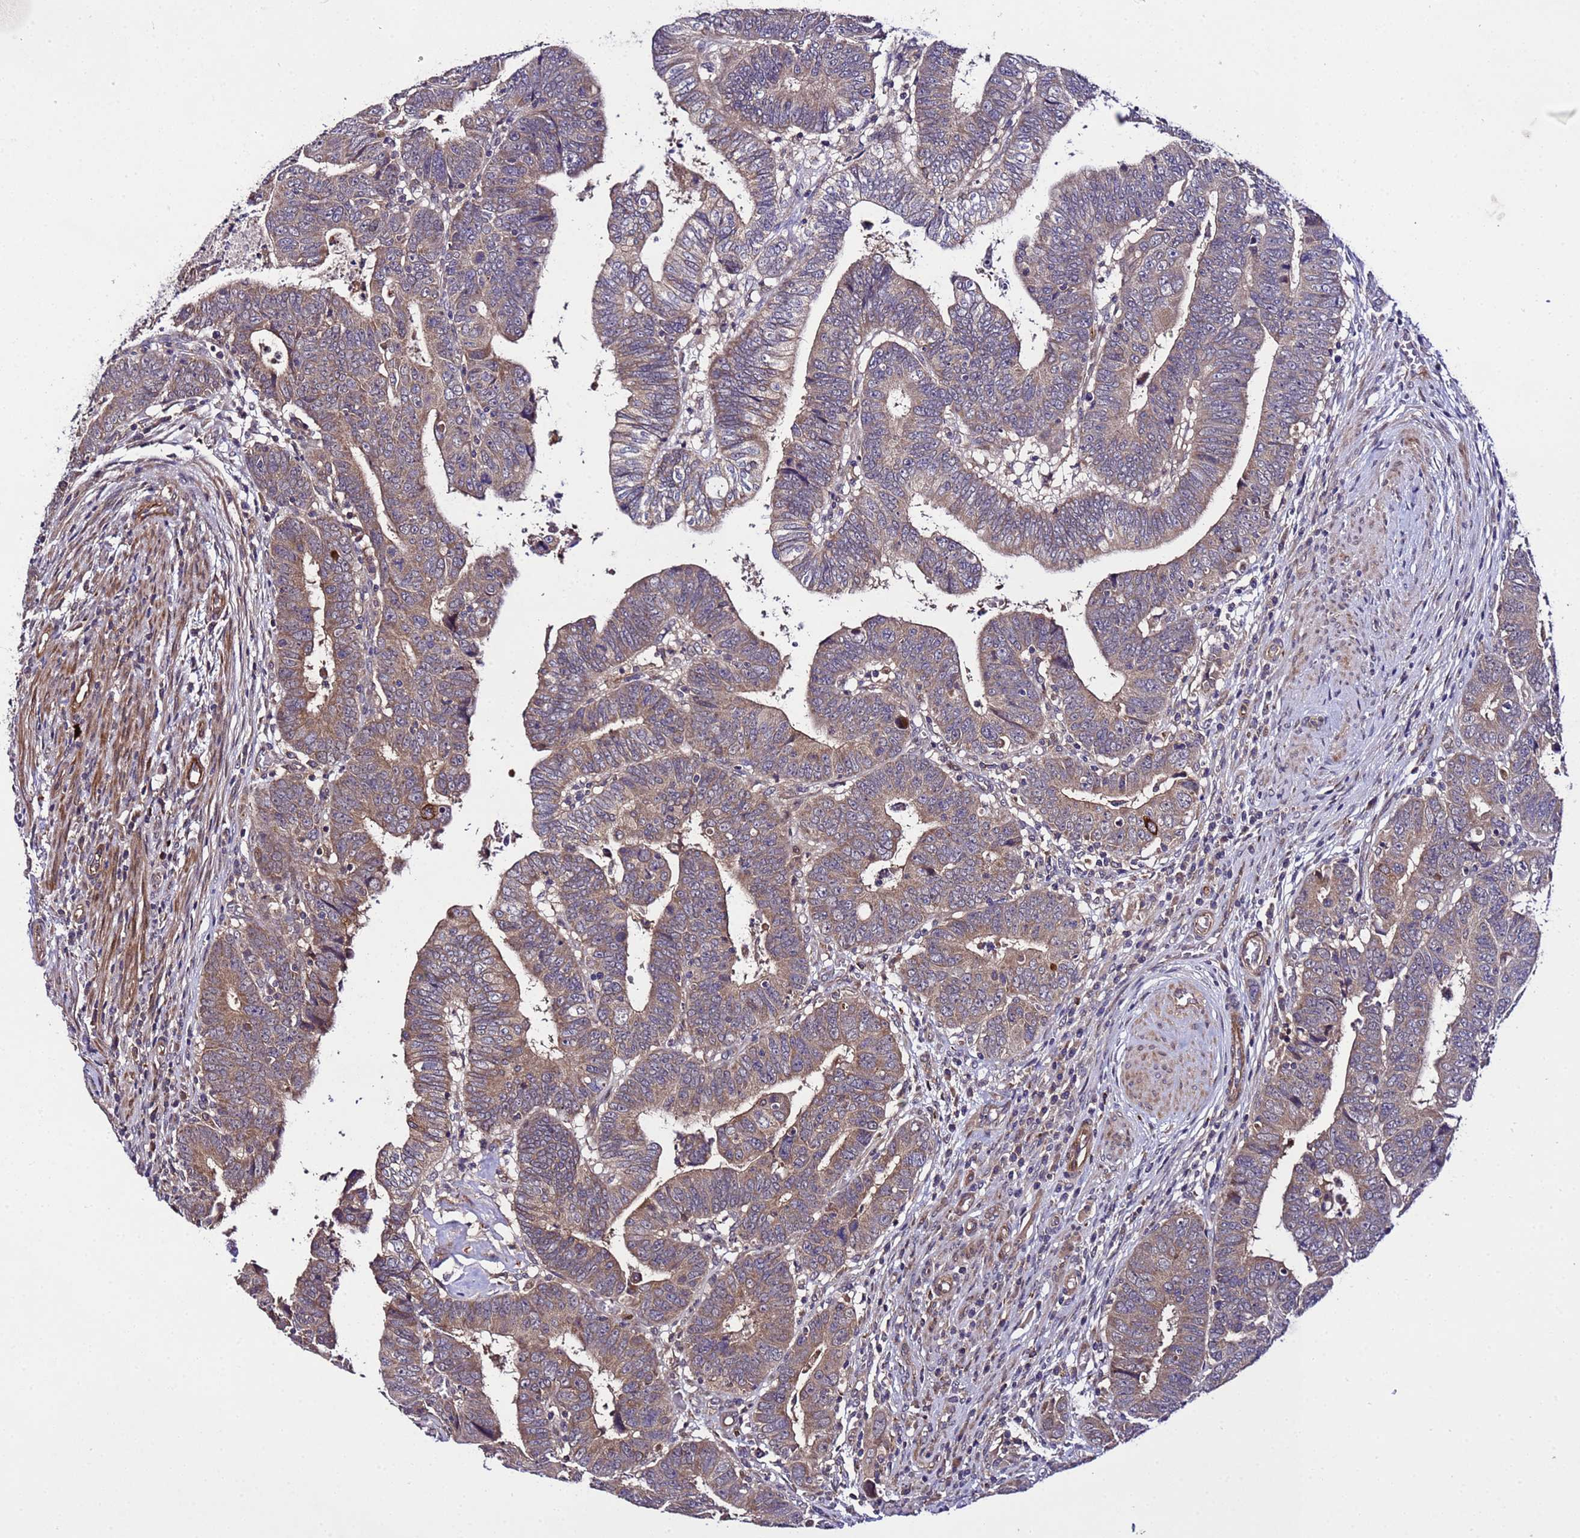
{"staining": {"intensity": "moderate", "quantity": "25%-75%", "location": "cytoplasmic/membranous"}, "tissue": "colorectal cancer", "cell_type": "Tumor cells", "image_type": "cancer", "snomed": [{"axis": "morphology", "description": "Normal tissue, NOS"}, {"axis": "morphology", "description": "Adenocarcinoma, NOS"}, {"axis": "topography", "description": "Rectum"}], "caption": "A high-resolution image shows immunohistochemistry staining of adenocarcinoma (colorectal), which demonstrates moderate cytoplasmic/membranous expression in about 25%-75% of tumor cells. (DAB (3,3'-diaminobenzidine) IHC, brown staining for protein, blue staining for nuclei).", "gene": "PLXDC2", "patient": {"sex": "female", "age": 65}}